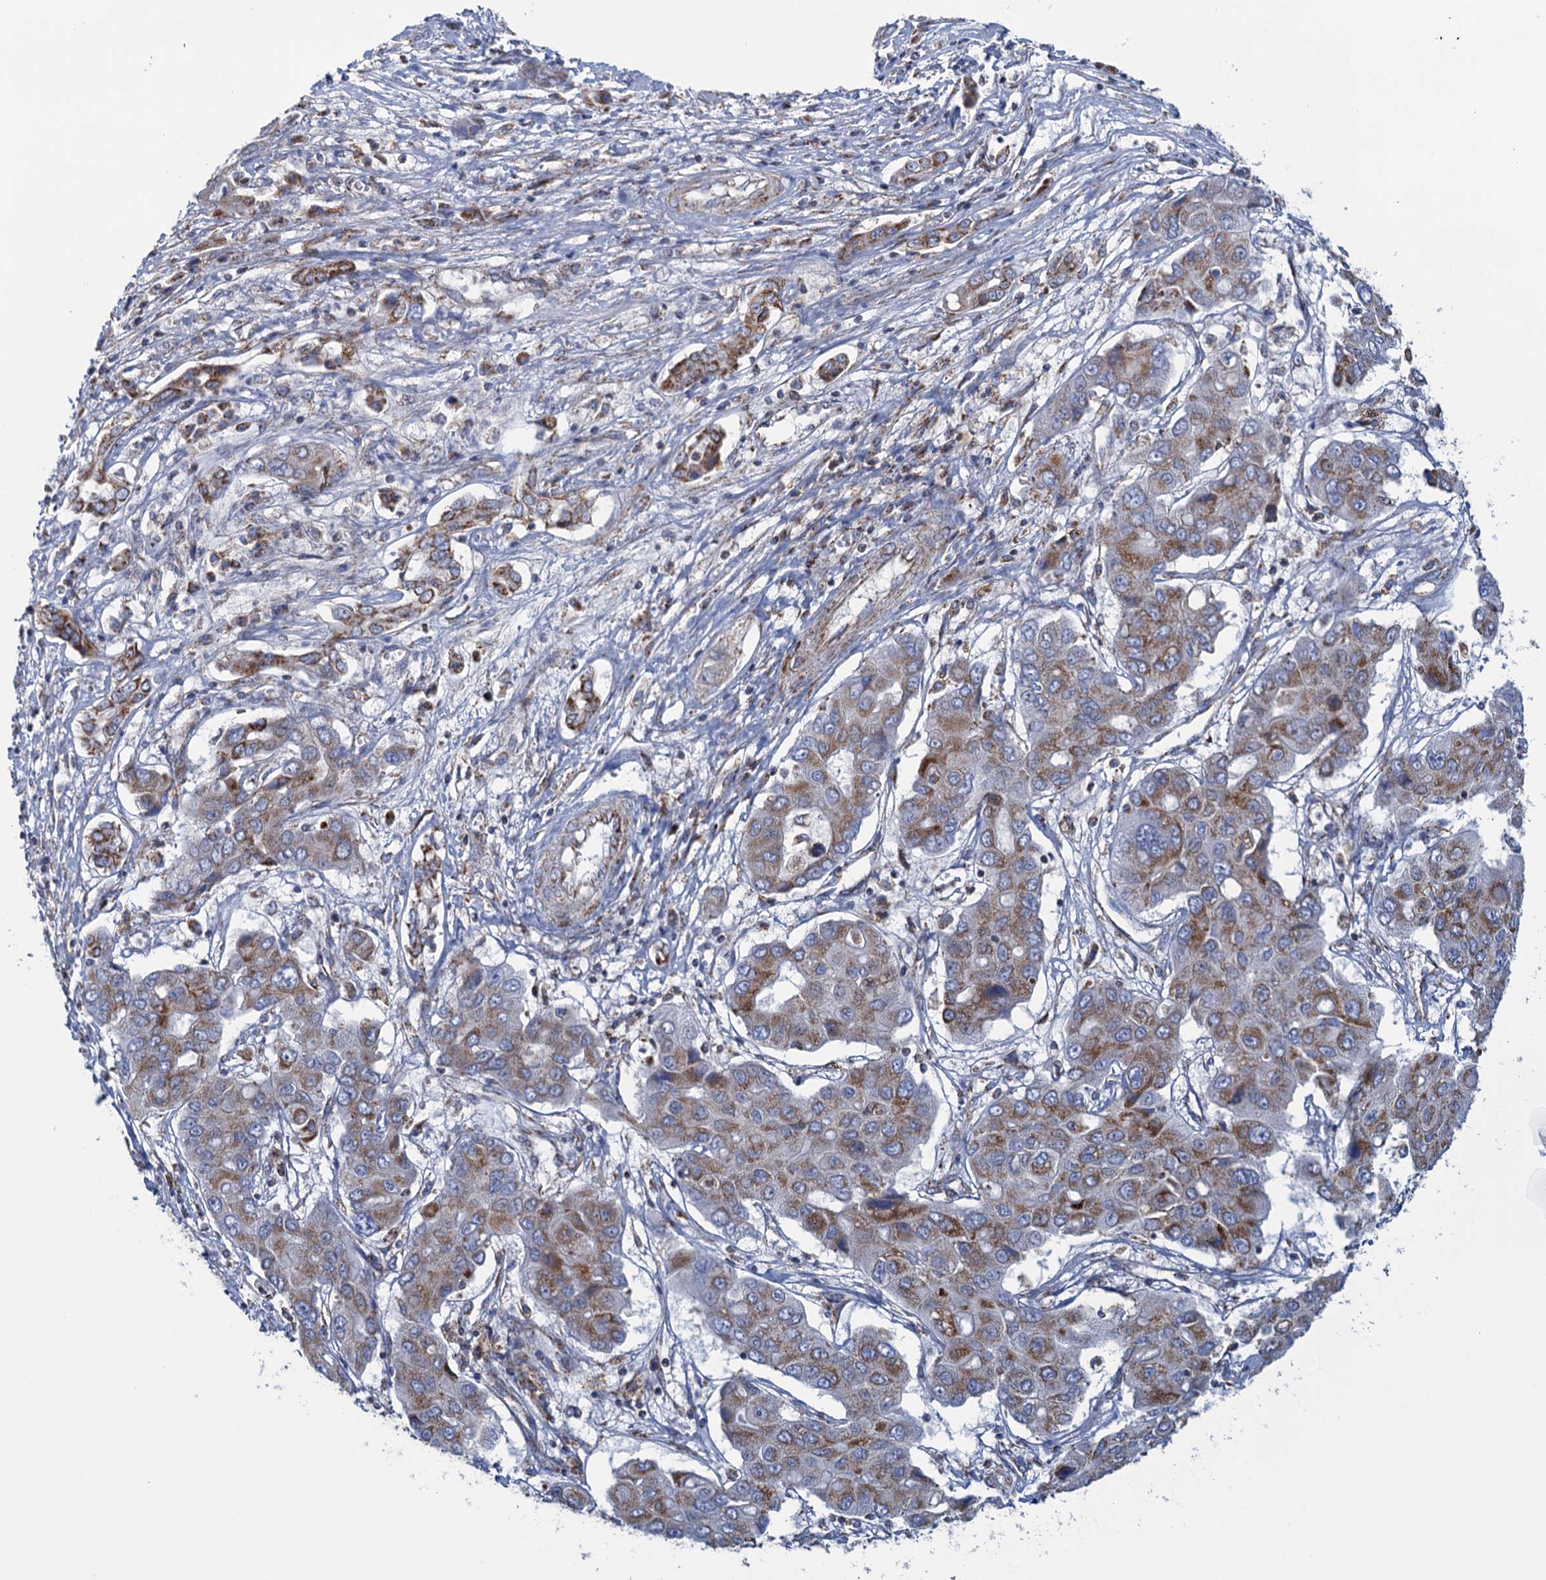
{"staining": {"intensity": "moderate", "quantity": ">75%", "location": "cytoplasmic/membranous"}, "tissue": "liver cancer", "cell_type": "Tumor cells", "image_type": "cancer", "snomed": [{"axis": "morphology", "description": "Cholangiocarcinoma"}, {"axis": "topography", "description": "Liver"}], "caption": "Moderate cytoplasmic/membranous protein staining is present in about >75% of tumor cells in liver cancer (cholangiocarcinoma). (DAB = brown stain, brightfield microscopy at high magnification).", "gene": "GTPBP3", "patient": {"sex": "male", "age": 67}}